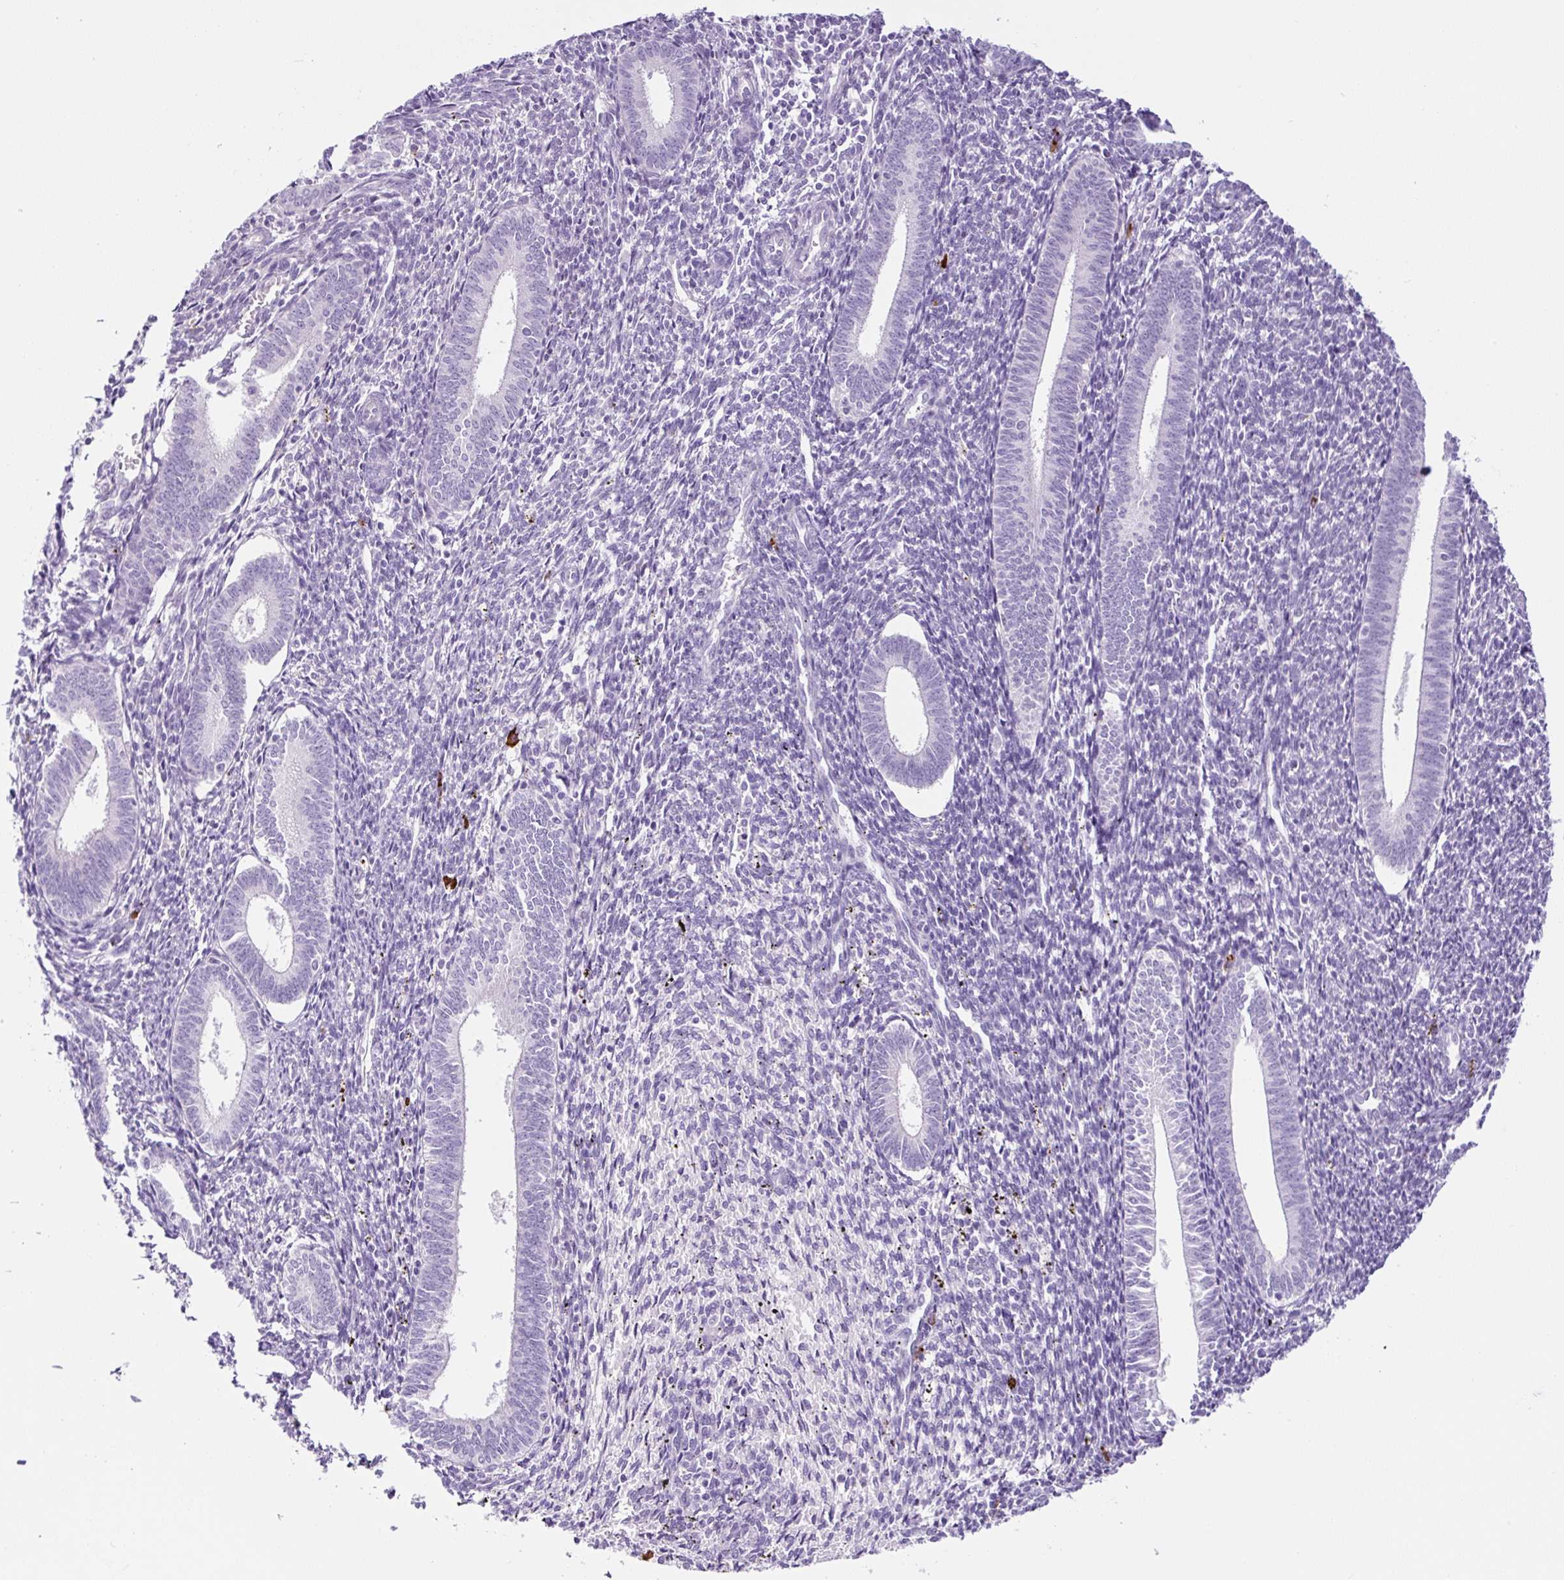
{"staining": {"intensity": "negative", "quantity": "none", "location": "none"}, "tissue": "endometrium", "cell_type": "Cells in endometrial stroma", "image_type": "normal", "snomed": [{"axis": "morphology", "description": "Normal tissue, NOS"}, {"axis": "topography", "description": "Endometrium"}], "caption": "Immunohistochemistry histopathology image of unremarkable endometrium stained for a protein (brown), which exhibits no expression in cells in endometrial stroma.", "gene": "RNF212B", "patient": {"sex": "female", "age": 41}}